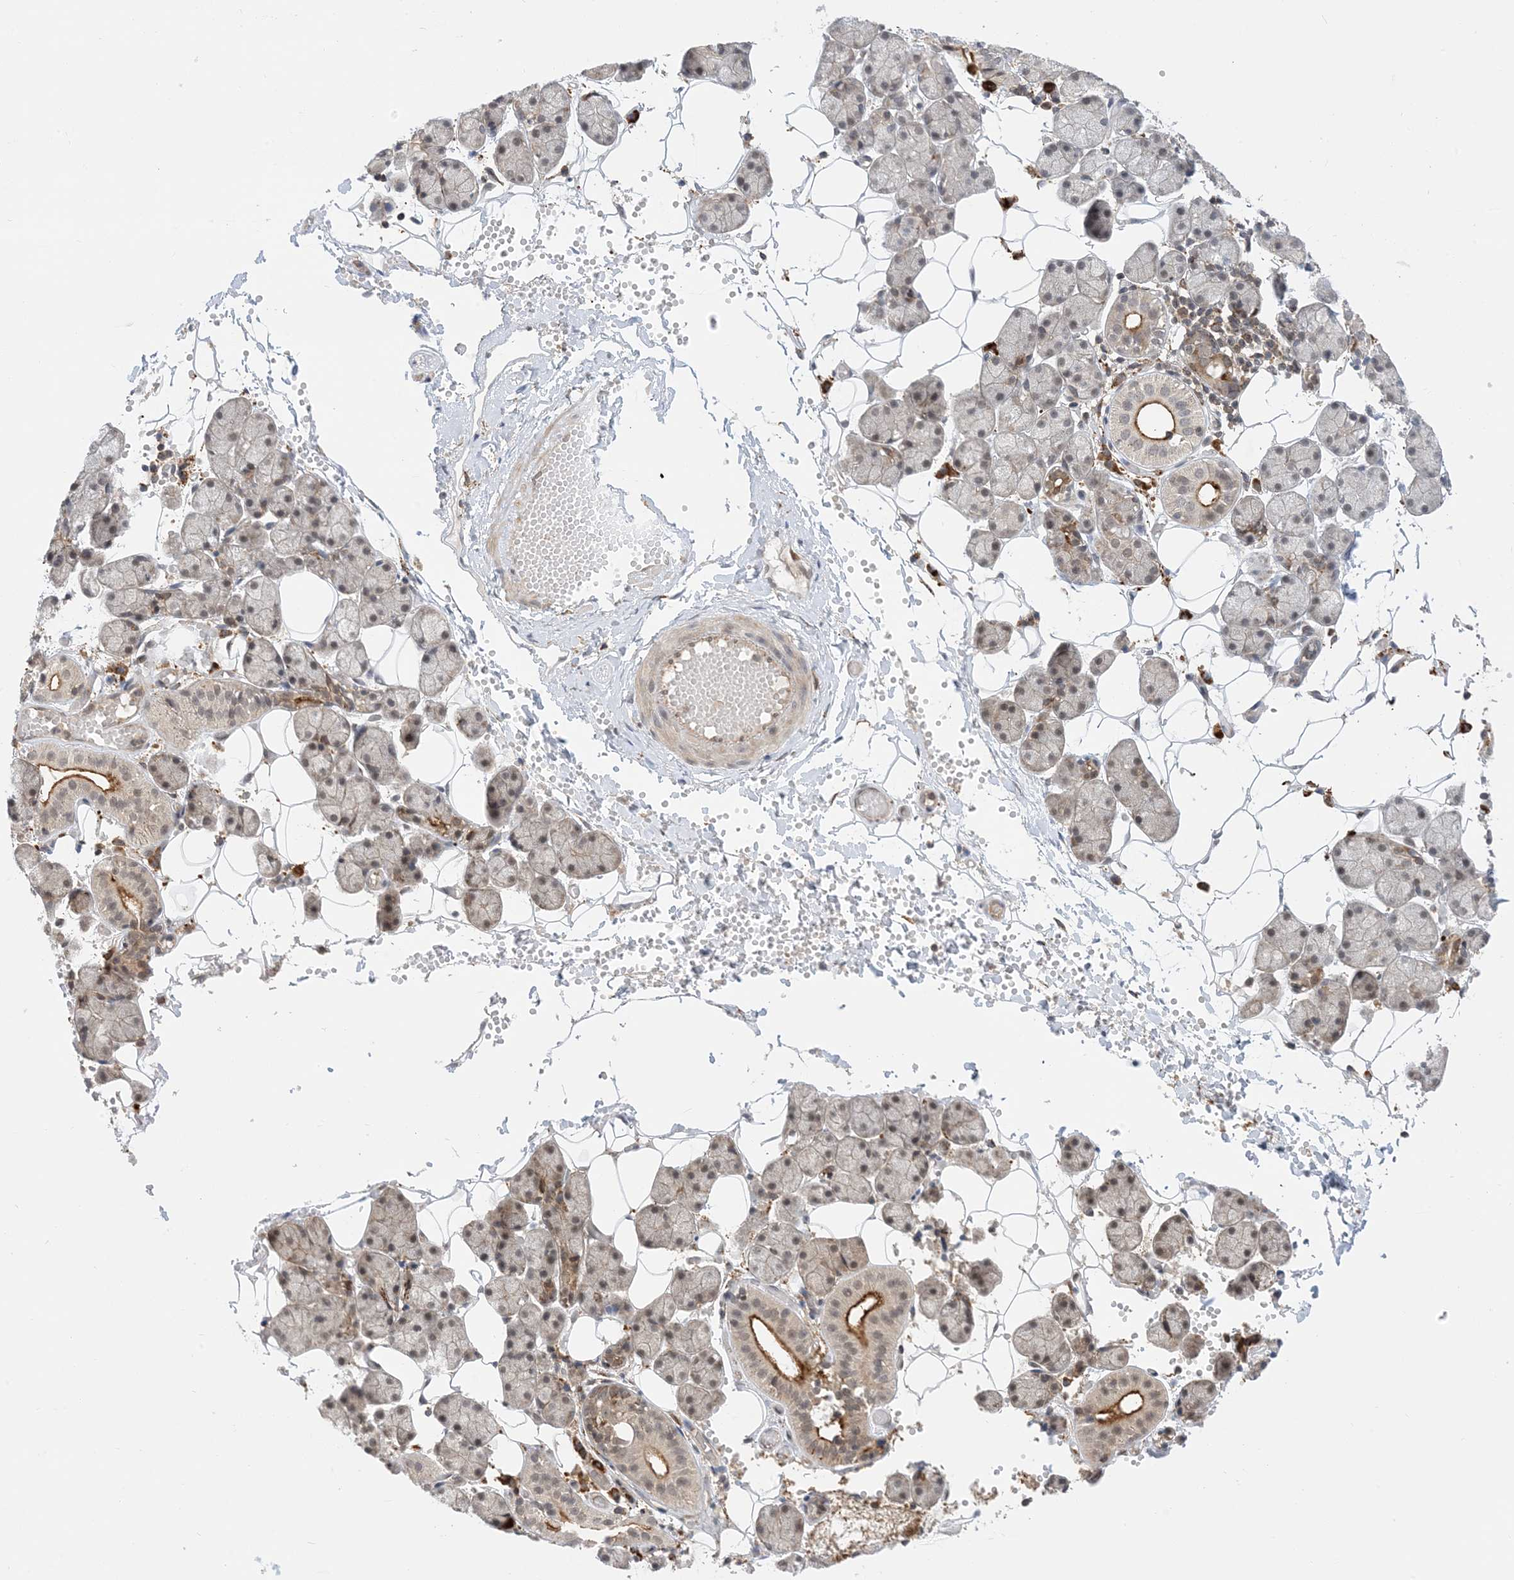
{"staining": {"intensity": "moderate", "quantity": "25%-75%", "location": "cytoplasmic/membranous"}, "tissue": "salivary gland", "cell_type": "Glandular cells", "image_type": "normal", "snomed": [{"axis": "morphology", "description": "Normal tissue, NOS"}, {"axis": "topography", "description": "Salivary gland"}], "caption": "Immunohistochemistry (DAB (3,3'-diaminobenzidine)) staining of benign human salivary gland exhibits moderate cytoplasmic/membranous protein positivity in about 25%-75% of glandular cells. (IHC, brightfield microscopy, high magnification).", "gene": "METTL21A", "patient": {"sex": "female", "age": 33}}